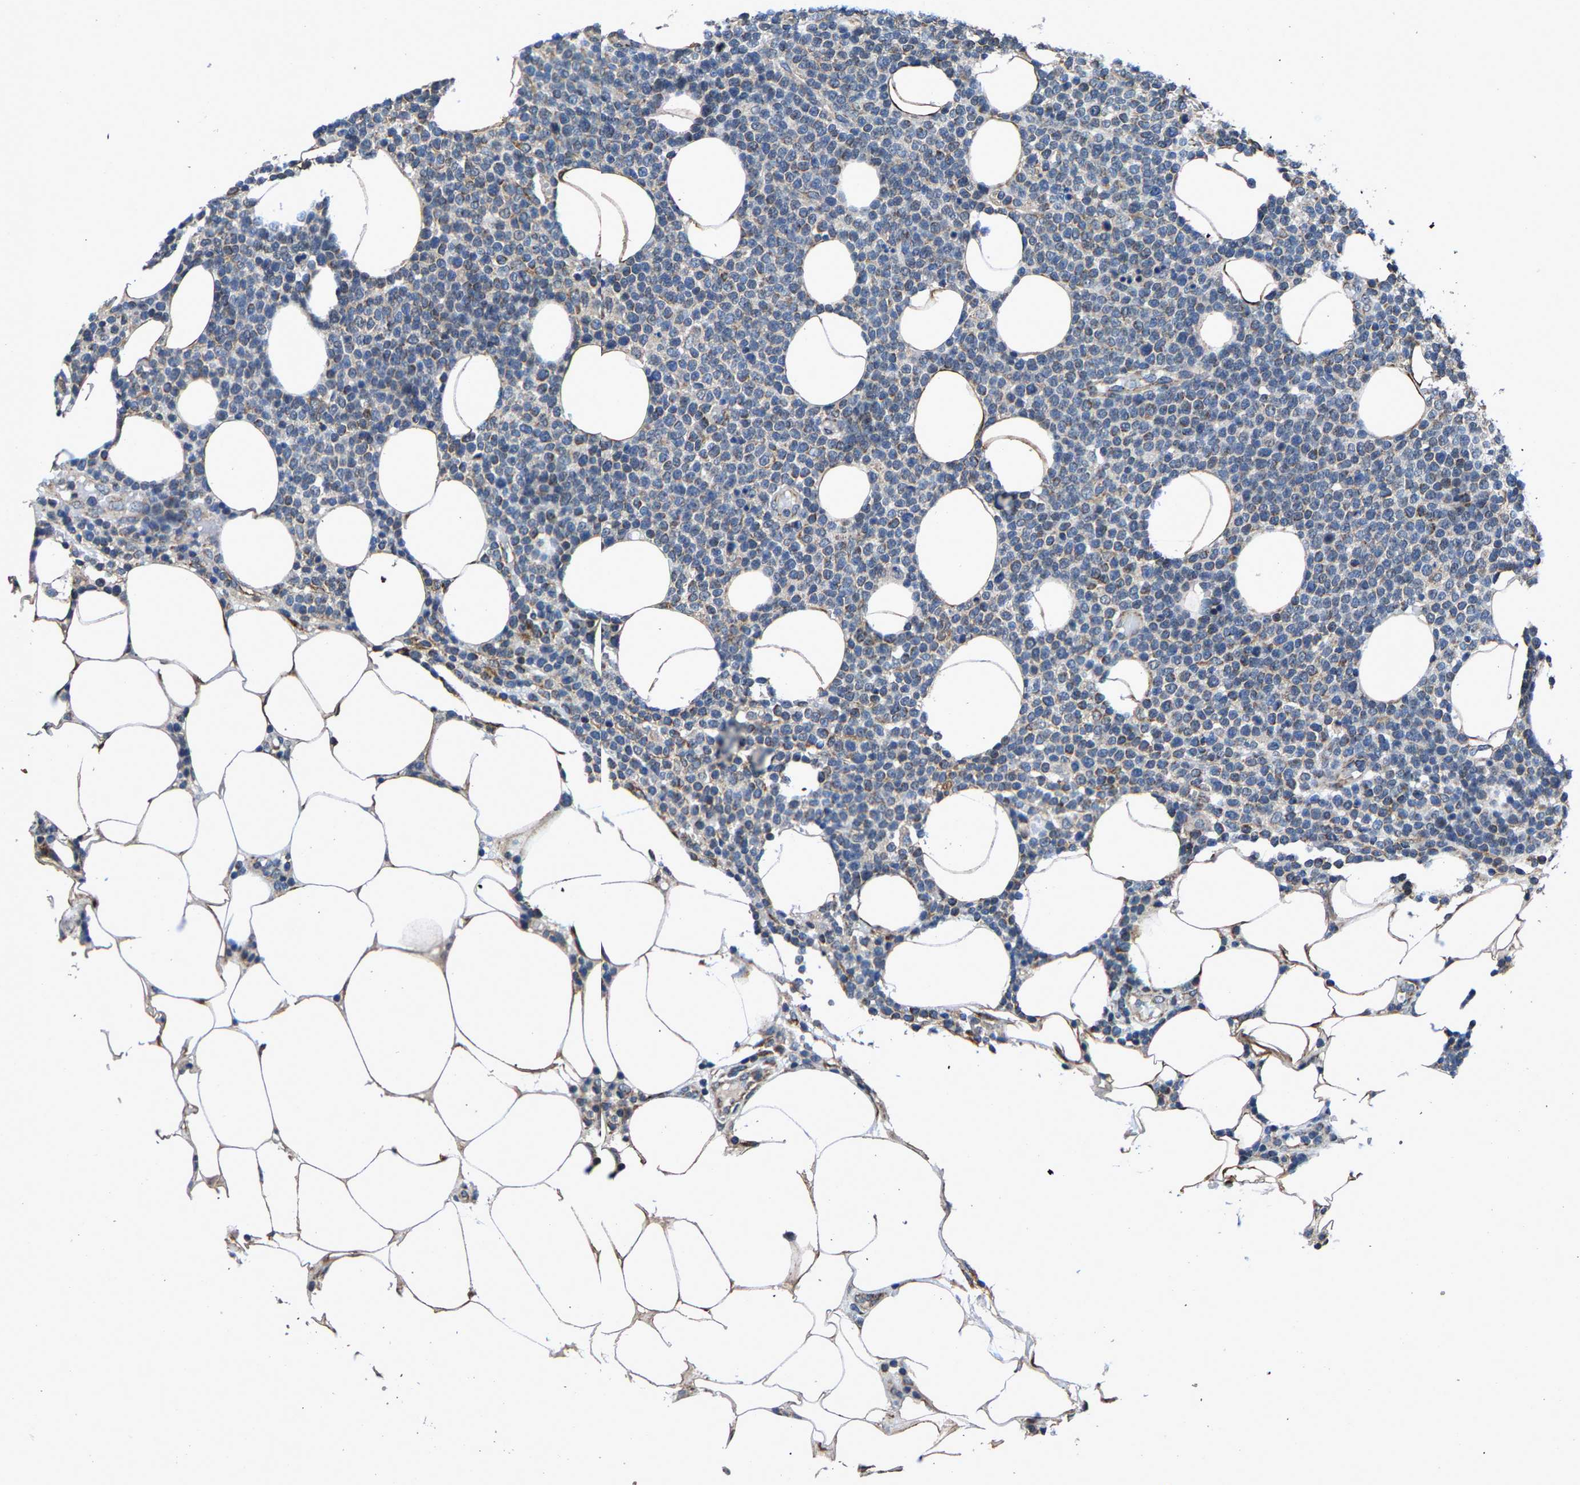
{"staining": {"intensity": "moderate", "quantity": "<25%", "location": "cytoplasmic/membranous"}, "tissue": "lymphoma", "cell_type": "Tumor cells", "image_type": "cancer", "snomed": [{"axis": "morphology", "description": "Malignant lymphoma, non-Hodgkin's type, High grade"}, {"axis": "topography", "description": "Lymph node"}], "caption": "There is low levels of moderate cytoplasmic/membranous positivity in tumor cells of malignant lymphoma, non-Hodgkin's type (high-grade), as demonstrated by immunohistochemical staining (brown color).", "gene": "PDP1", "patient": {"sex": "male", "age": 61}}